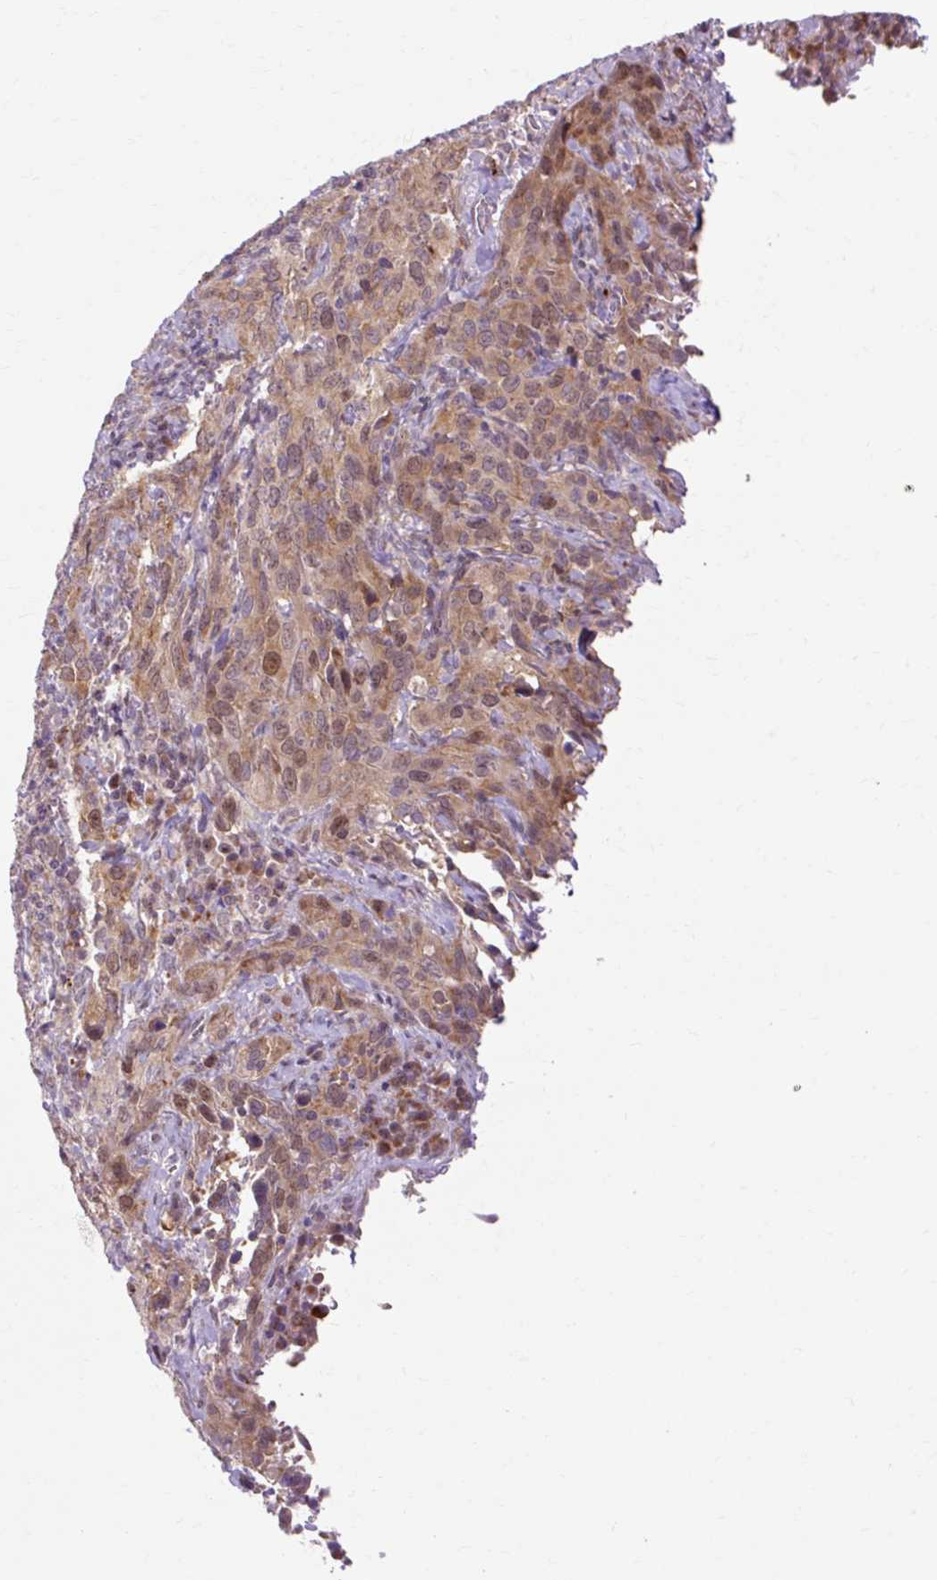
{"staining": {"intensity": "moderate", "quantity": ">75%", "location": "cytoplasmic/membranous,nuclear"}, "tissue": "cervical cancer", "cell_type": "Tumor cells", "image_type": "cancer", "snomed": [{"axis": "morphology", "description": "Squamous cell carcinoma, NOS"}, {"axis": "topography", "description": "Cervix"}], "caption": "Human cervical squamous cell carcinoma stained for a protein (brown) displays moderate cytoplasmic/membranous and nuclear positive positivity in approximately >75% of tumor cells.", "gene": "GEMIN2", "patient": {"sex": "female", "age": 51}}